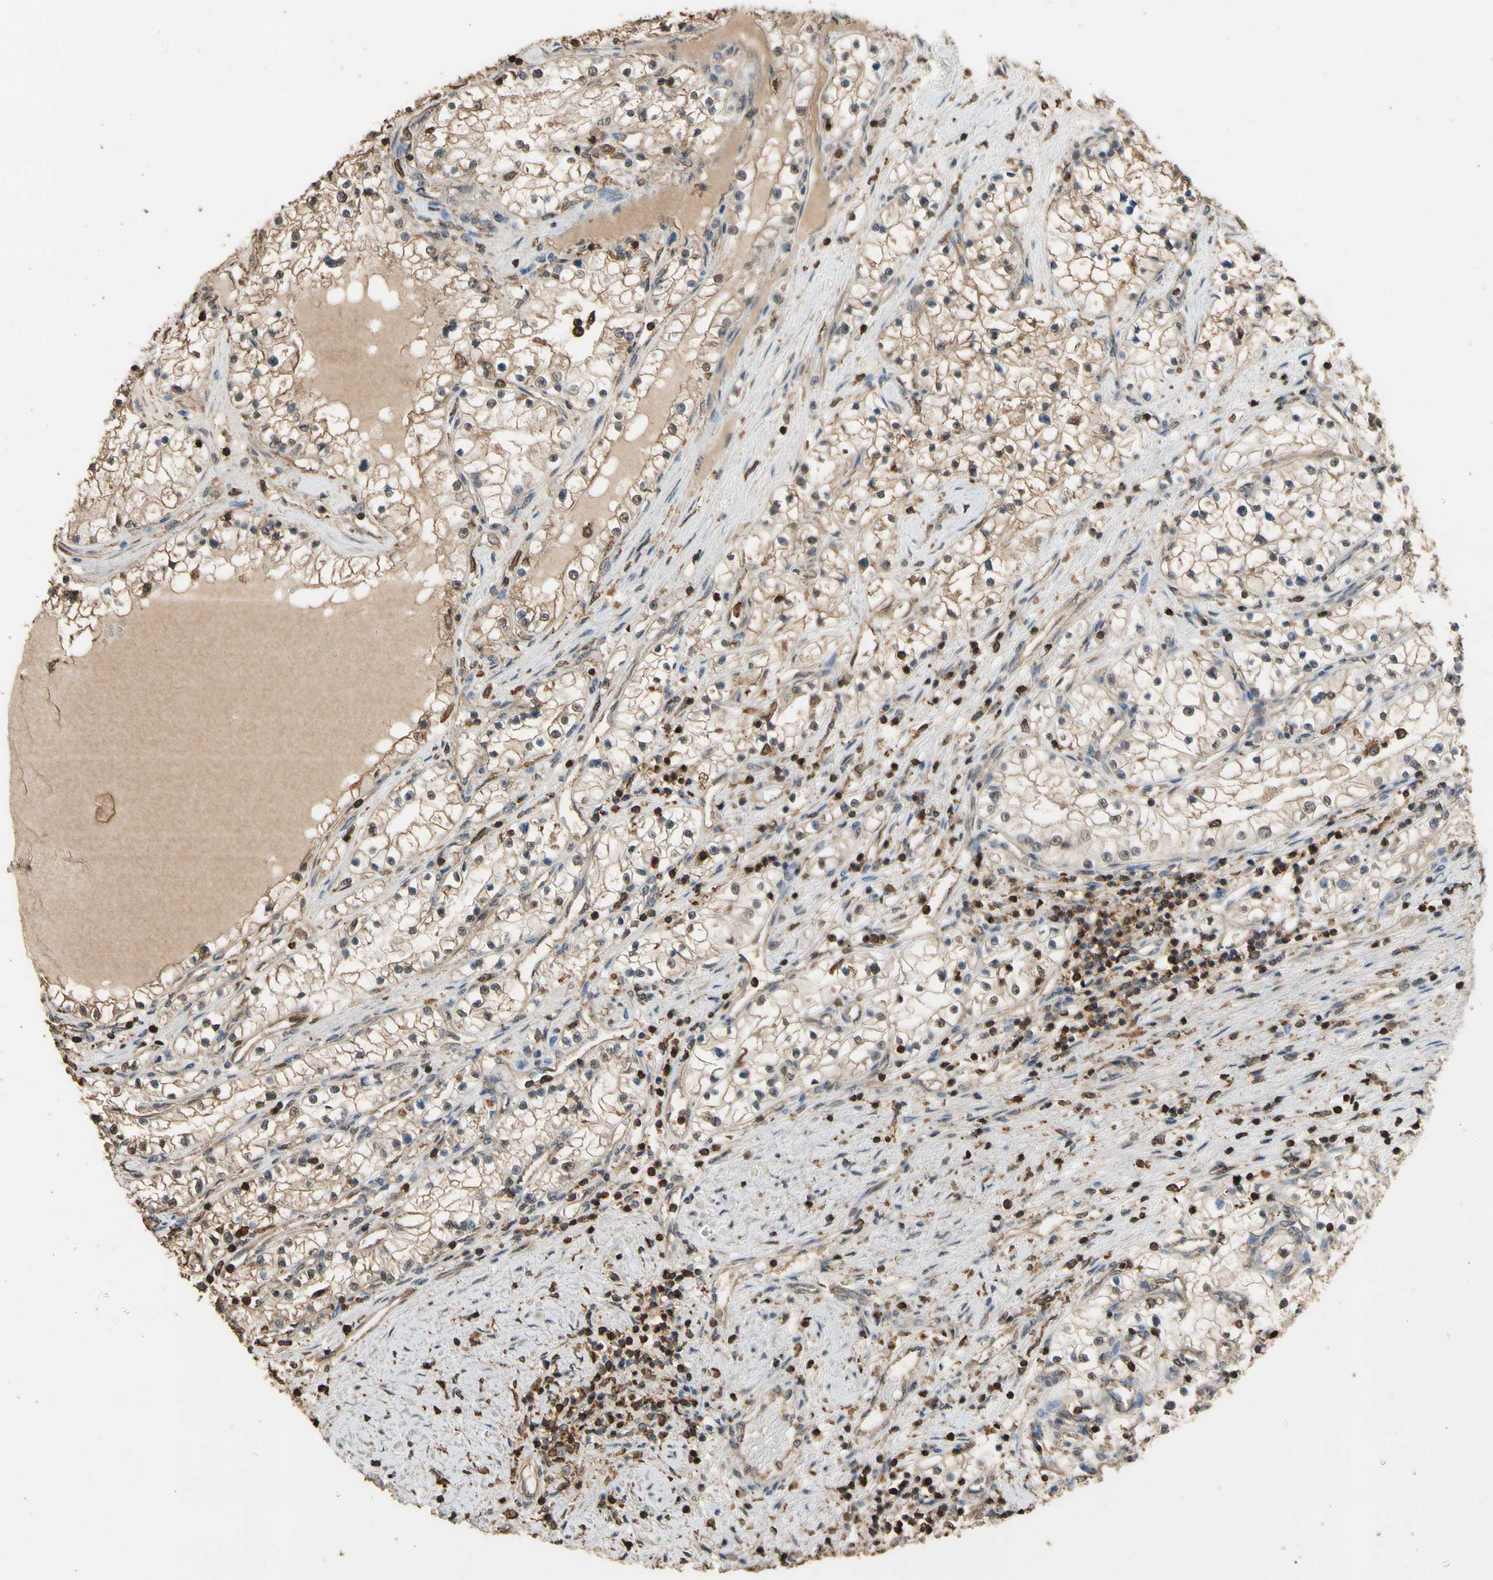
{"staining": {"intensity": "moderate", "quantity": ">75%", "location": "cytoplasmic/membranous"}, "tissue": "renal cancer", "cell_type": "Tumor cells", "image_type": "cancer", "snomed": [{"axis": "morphology", "description": "Adenocarcinoma, NOS"}, {"axis": "topography", "description": "Kidney"}], "caption": "Human renal cancer stained with a brown dye demonstrates moderate cytoplasmic/membranous positive positivity in about >75% of tumor cells.", "gene": "TNFSF13B", "patient": {"sex": "male", "age": 68}}